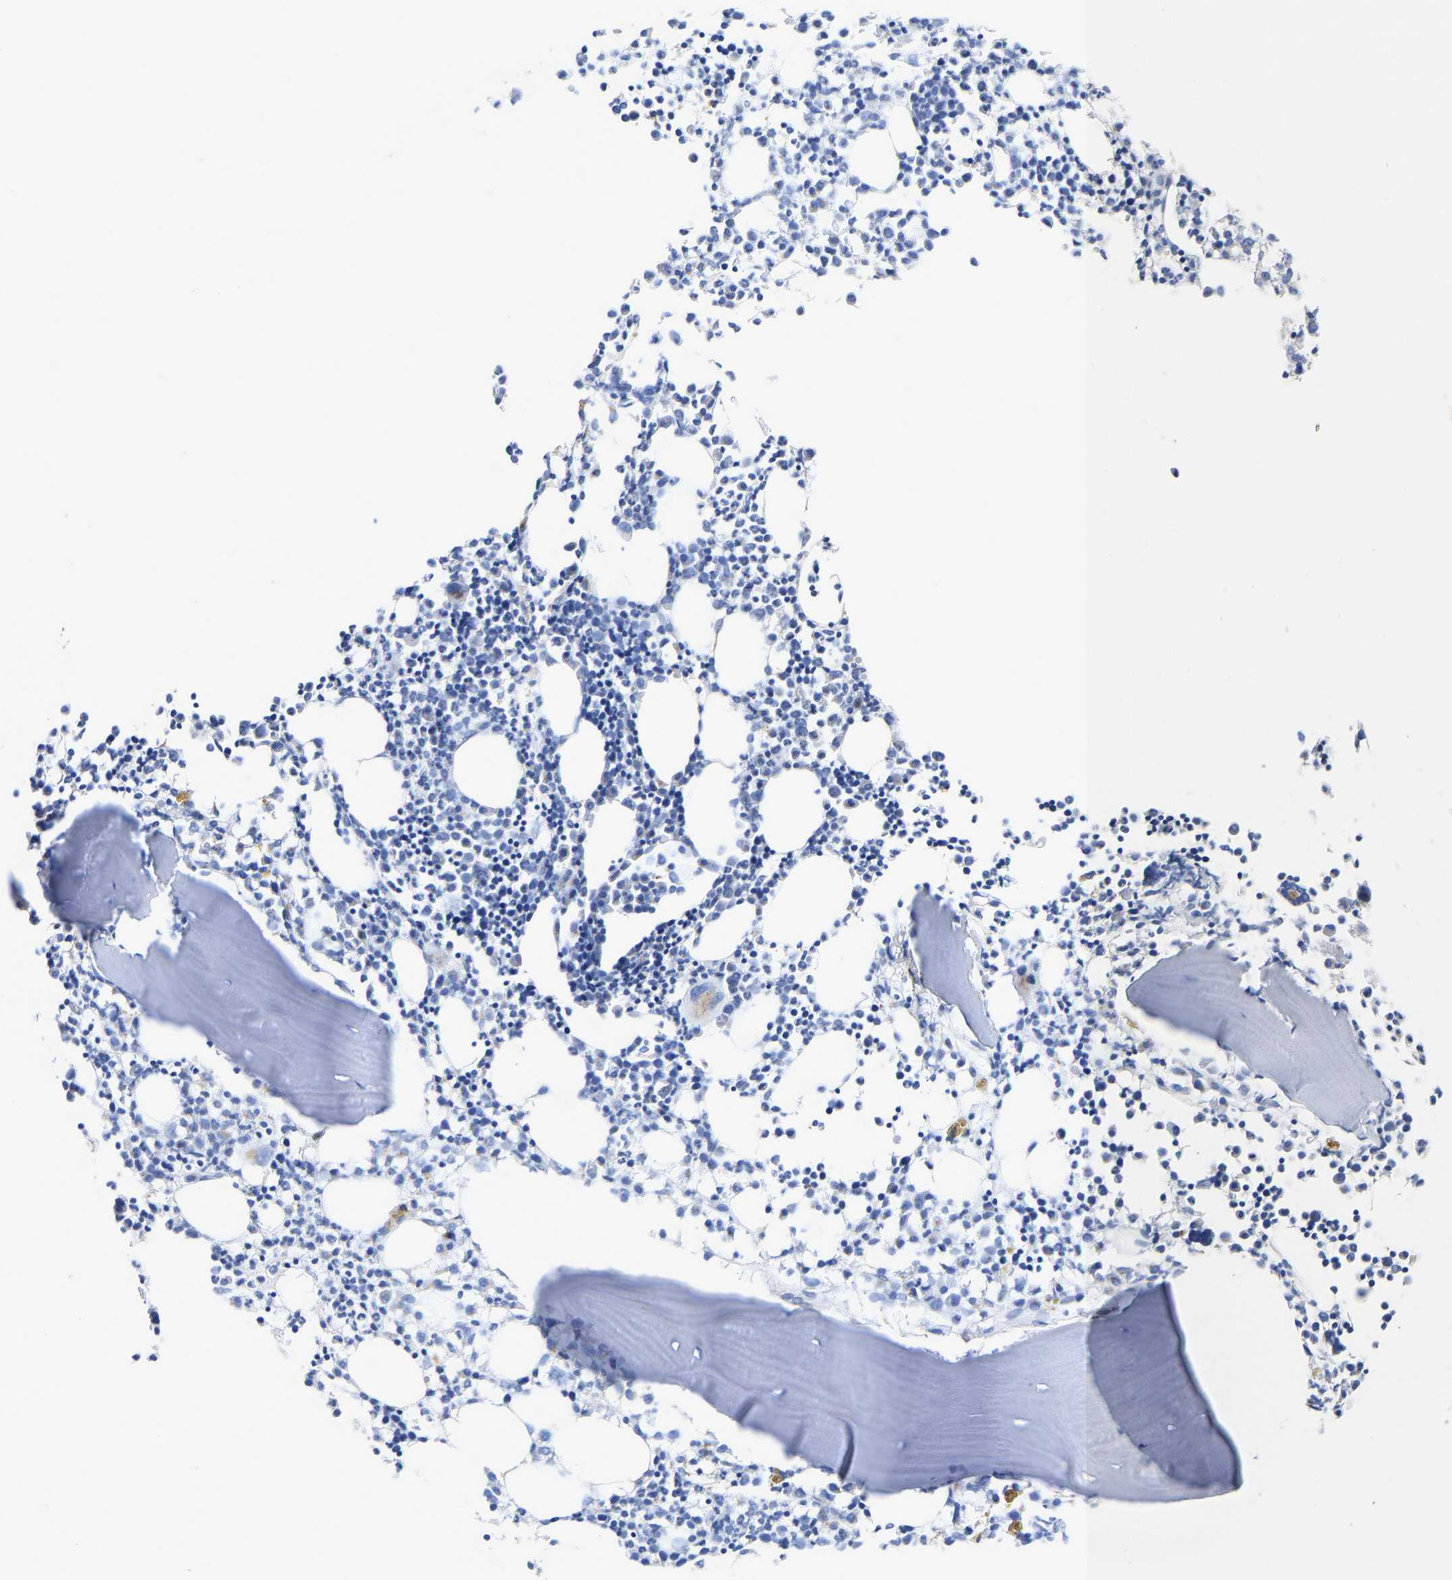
{"staining": {"intensity": "moderate", "quantity": "<25%", "location": "cytoplasmic/membranous"}, "tissue": "bone marrow", "cell_type": "Hematopoietic cells", "image_type": "normal", "snomed": [{"axis": "morphology", "description": "Normal tissue, NOS"}, {"axis": "morphology", "description": "Inflammation, NOS"}, {"axis": "topography", "description": "Bone marrow"}], "caption": "Immunohistochemical staining of benign bone marrow demonstrates low levels of moderate cytoplasmic/membranous staining in about <25% of hematopoietic cells.", "gene": "TMEM87A", "patient": {"sex": "male", "age": 25}}